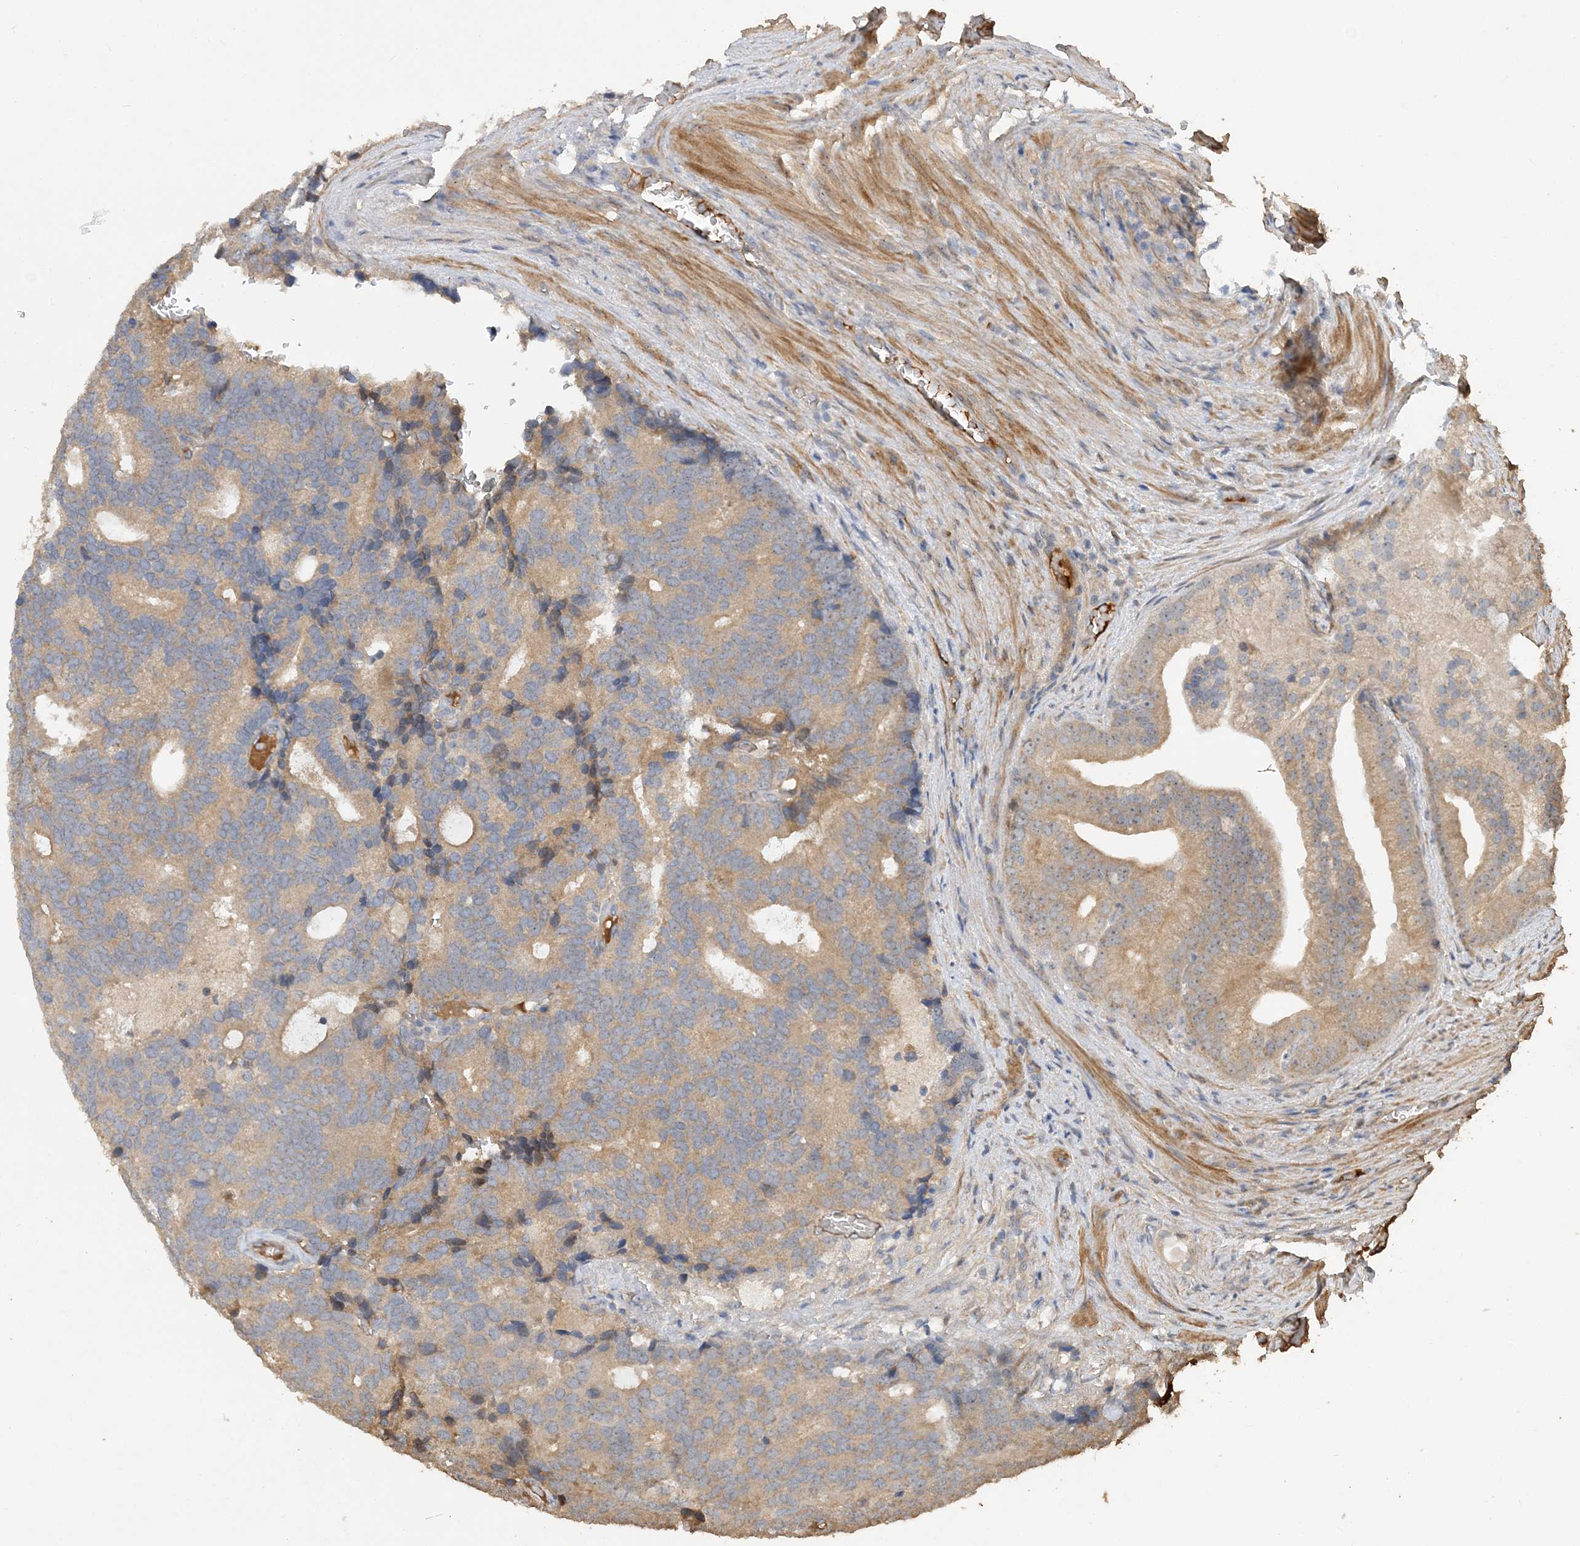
{"staining": {"intensity": "weak", "quantity": ">75%", "location": "cytoplasmic/membranous"}, "tissue": "prostate cancer", "cell_type": "Tumor cells", "image_type": "cancer", "snomed": [{"axis": "morphology", "description": "Adenocarcinoma, Low grade"}, {"axis": "topography", "description": "Prostate"}], "caption": "Prostate cancer (low-grade adenocarcinoma) tissue shows weak cytoplasmic/membranous staining in approximately >75% of tumor cells (DAB (3,3'-diaminobenzidine) IHC with brightfield microscopy, high magnification).", "gene": "GRINA", "patient": {"sex": "male", "age": 71}}